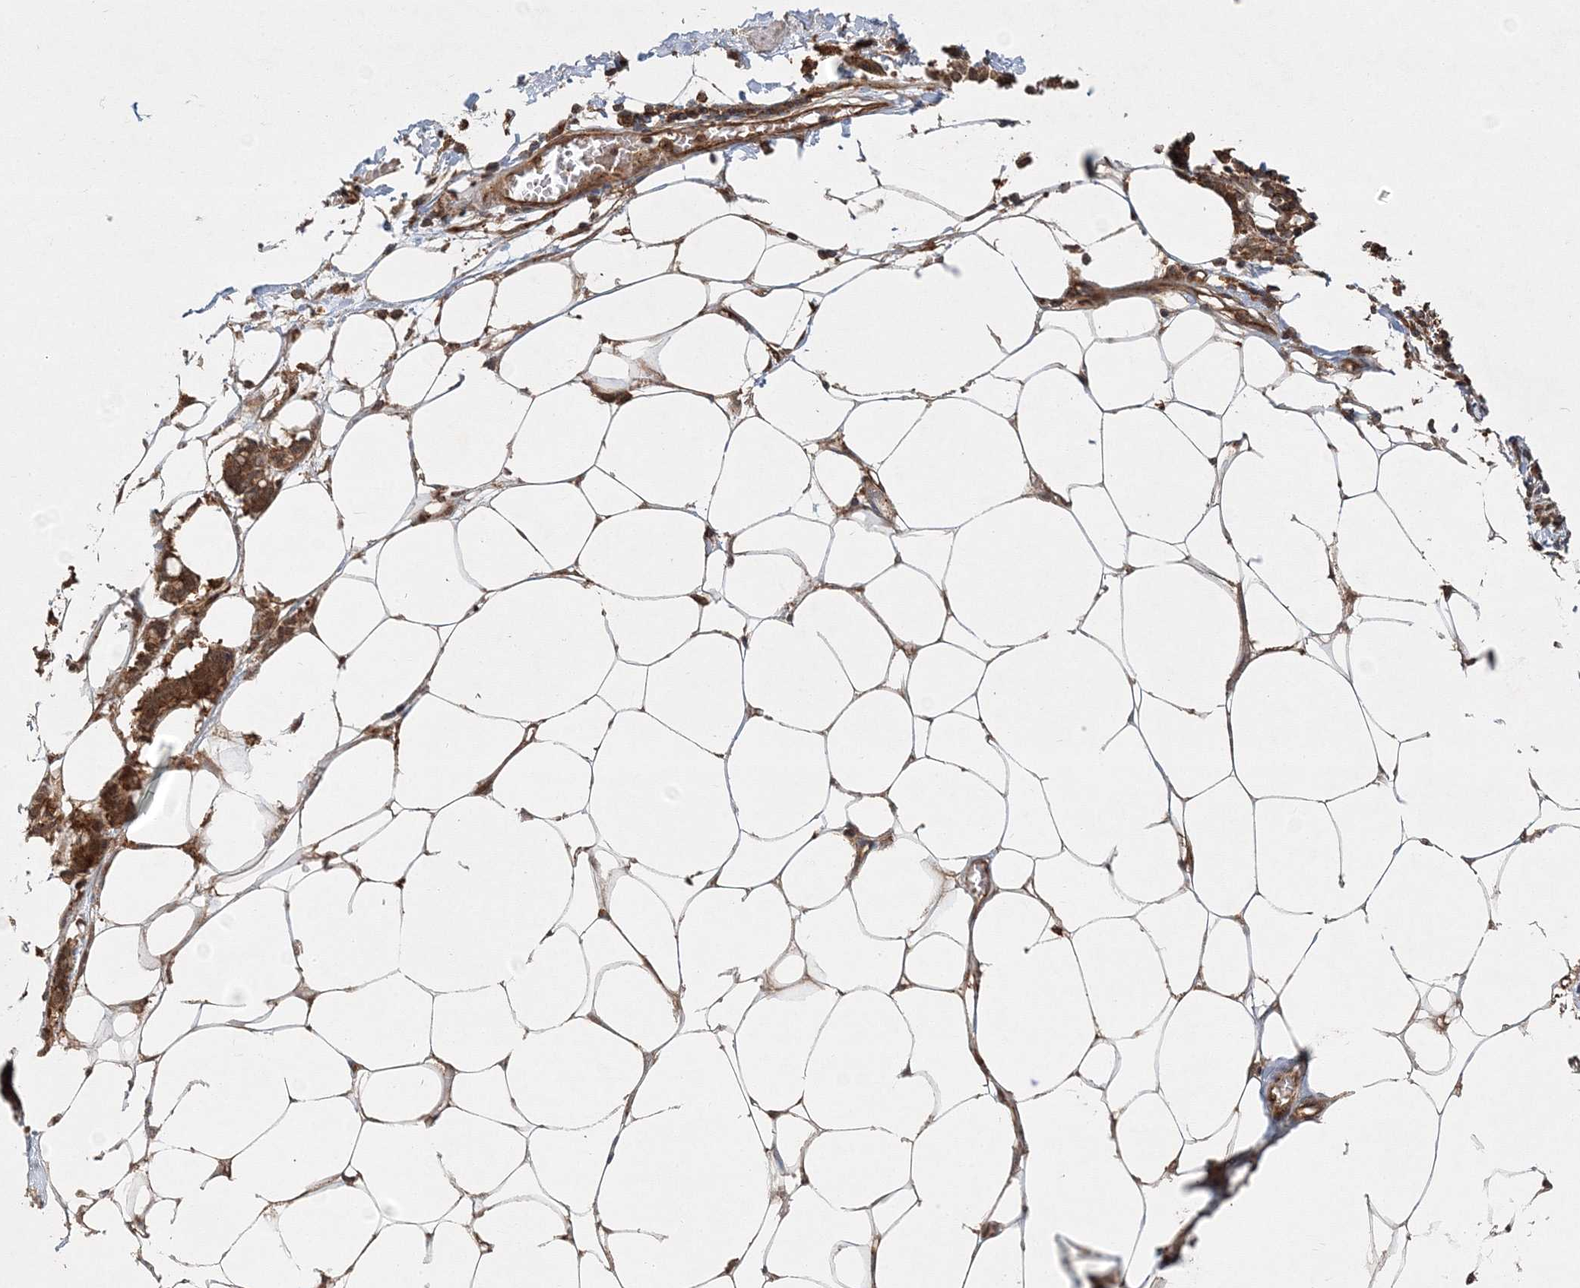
{"staining": {"intensity": "moderate", "quantity": ">75%", "location": "cytoplasmic/membranous"}, "tissue": "adipose tissue", "cell_type": "Adipocytes", "image_type": "normal", "snomed": [{"axis": "morphology", "description": "Normal tissue, NOS"}, {"axis": "morphology", "description": "Adenocarcinoma, NOS"}, {"axis": "topography", "description": "Colon"}, {"axis": "topography", "description": "Peripheral nerve tissue"}], "caption": "An immunohistochemistry micrograph of unremarkable tissue is shown. Protein staining in brown labels moderate cytoplasmic/membranous positivity in adipose tissue within adipocytes.", "gene": "WDR37", "patient": {"sex": "male", "age": 14}}